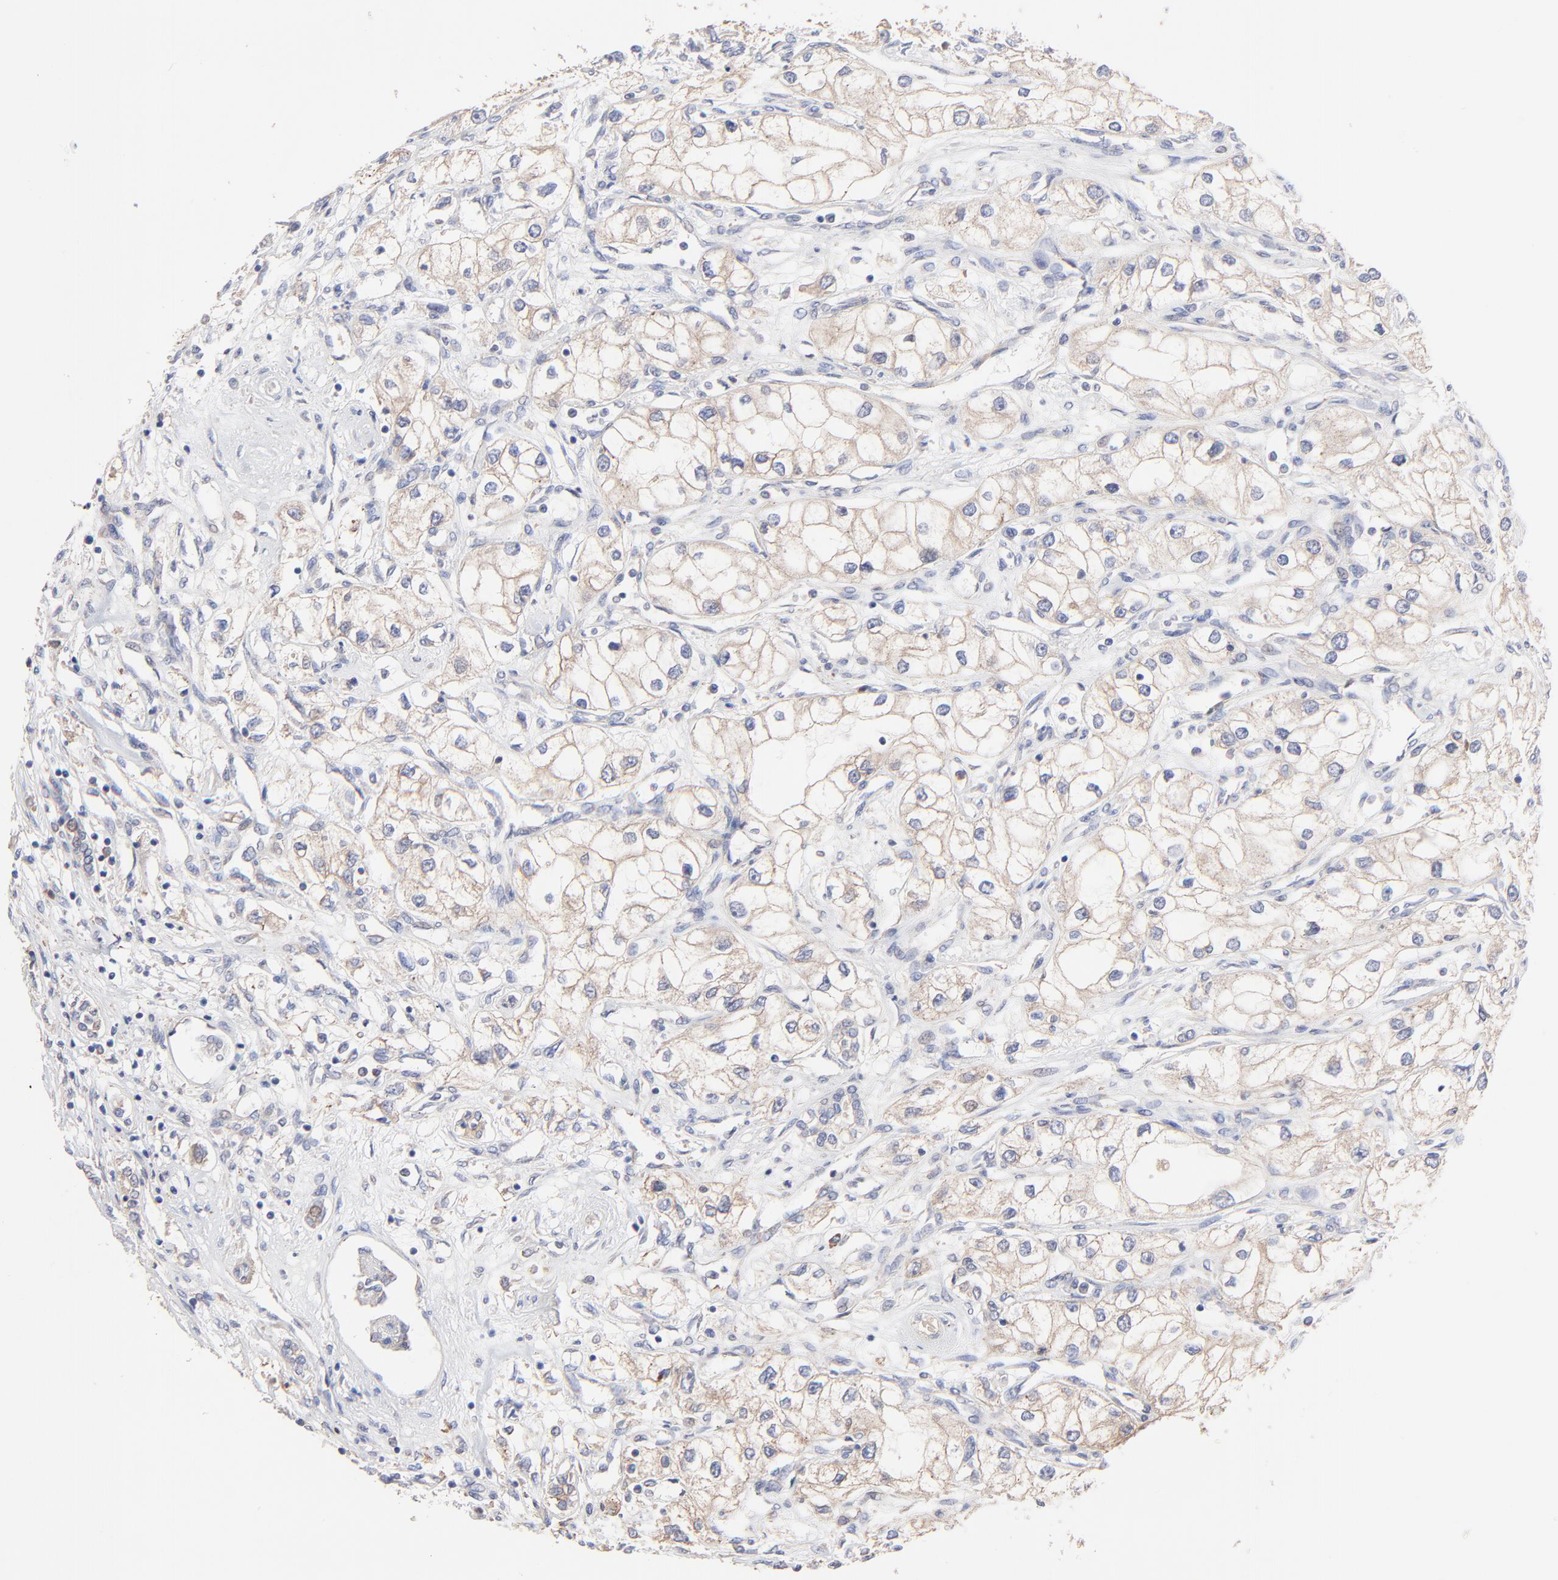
{"staining": {"intensity": "weak", "quantity": ">75%", "location": "cytoplasmic/membranous"}, "tissue": "renal cancer", "cell_type": "Tumor cells", "image_type": "cancer", "snomed": [{"axis": "morphology", "description": "Adenocarcinoma, NOS"}, {"axis": "topography", "description": "Kidney"}], "caption": "Renal cancer was stained to show a protein in brown. There is low levels of weak cytoplasmic/membranous positivity in approximately >75% of tumor cells.", "gene": "PPFIBP2", "patient": {"sex": "male", "age": 57}}